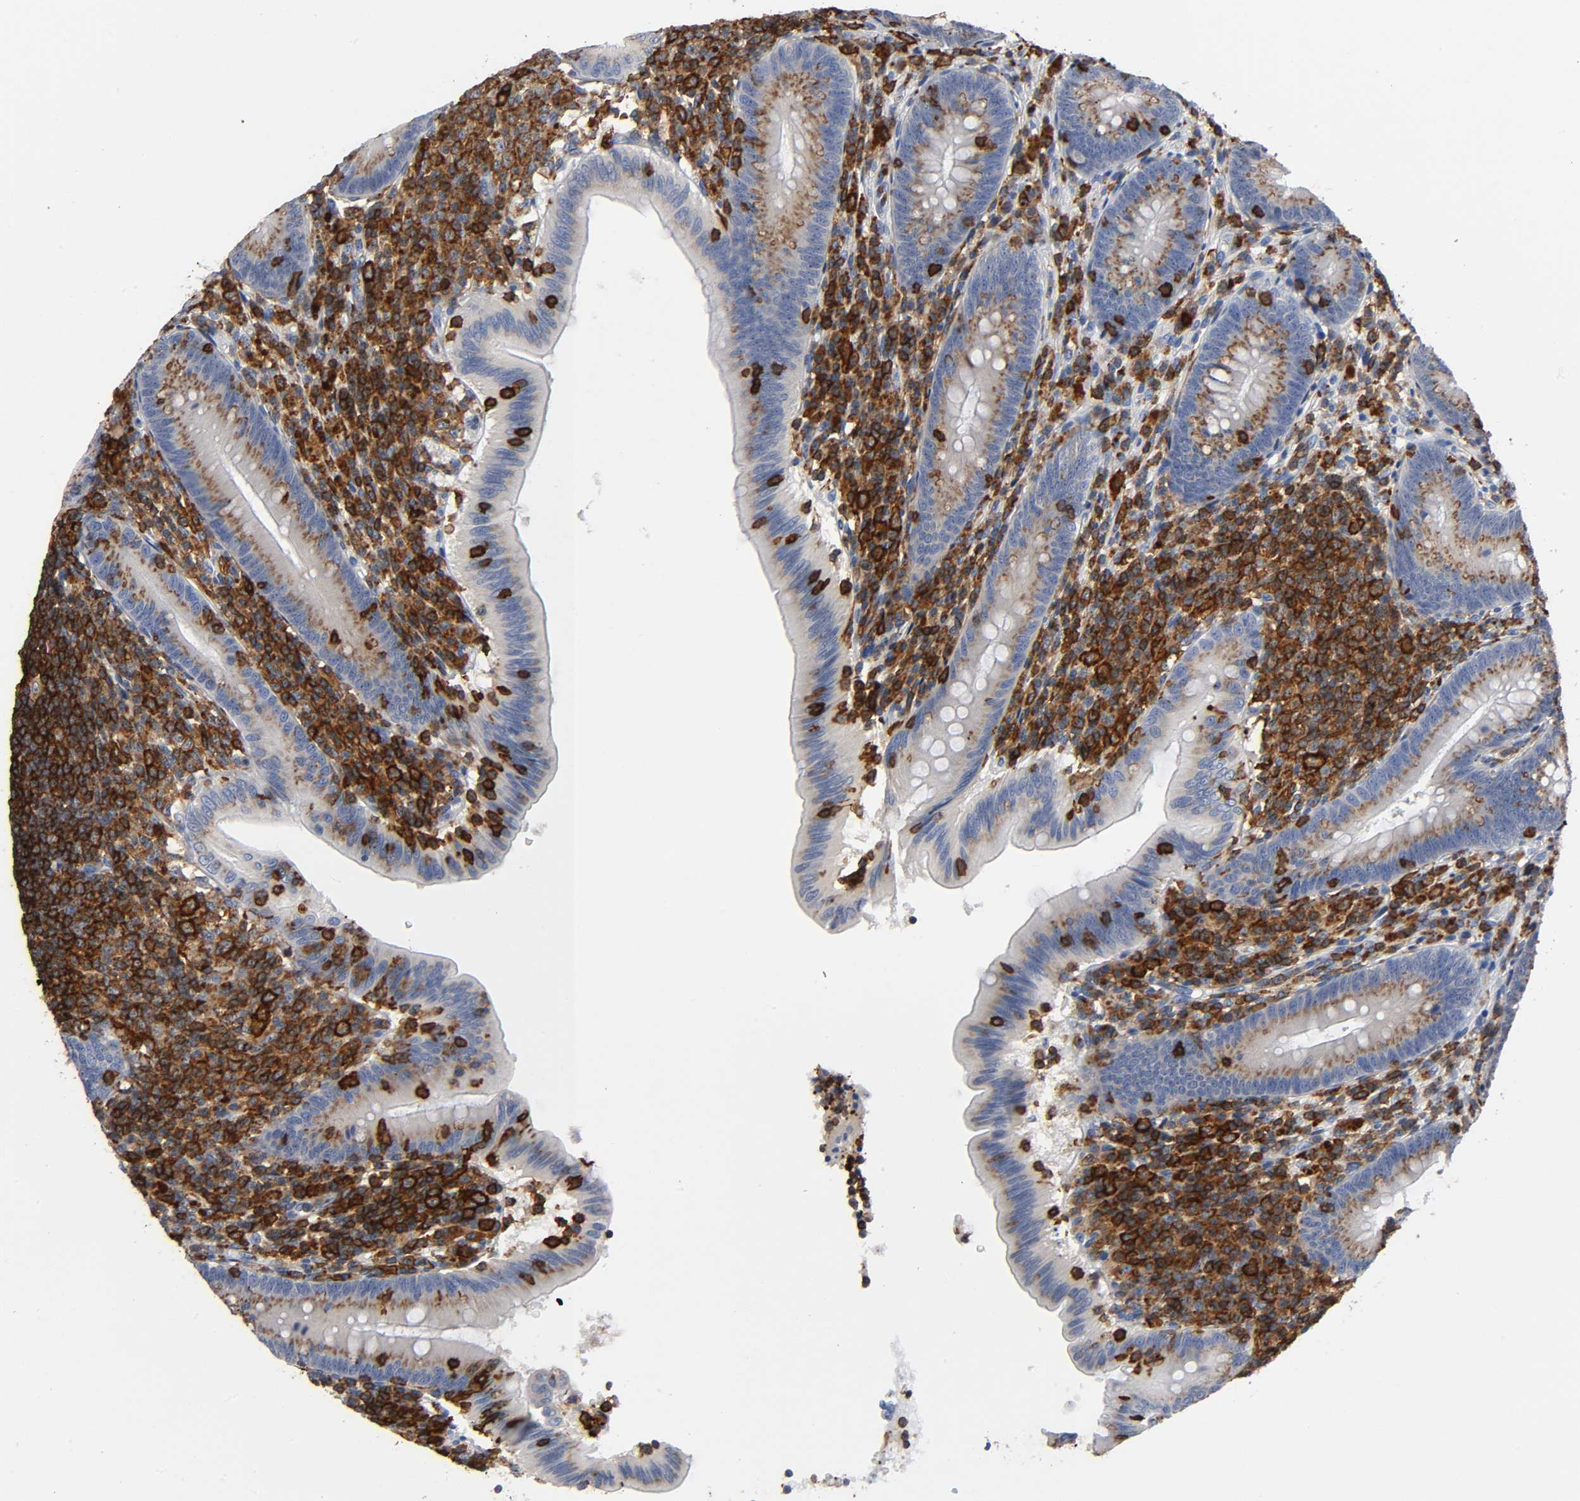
{"staining": {"intensity": "moderate", "quantity": "25%-75%", "location": "cytoplasmic/membranous"}, "tissue": "appendix", "cell_type": "Glandular cells", "image_type": "normal", "snomed": [{"axis": "morphology", "description": "Normal tissue, NOS"}, {"axis": "morphology", "description": "Inflammation, NOS"}, {"axis": "topography", "description": "Appendix"}], "caption": "Immunohistochemical staining of benign appendix exhibits 25%-75% levels of moderate cytoplasmic/membranous protein expression in about 25%-75% of glandular cells.", "gene": "CAPN10", "patient": {"sex": "male", "age": 46}}